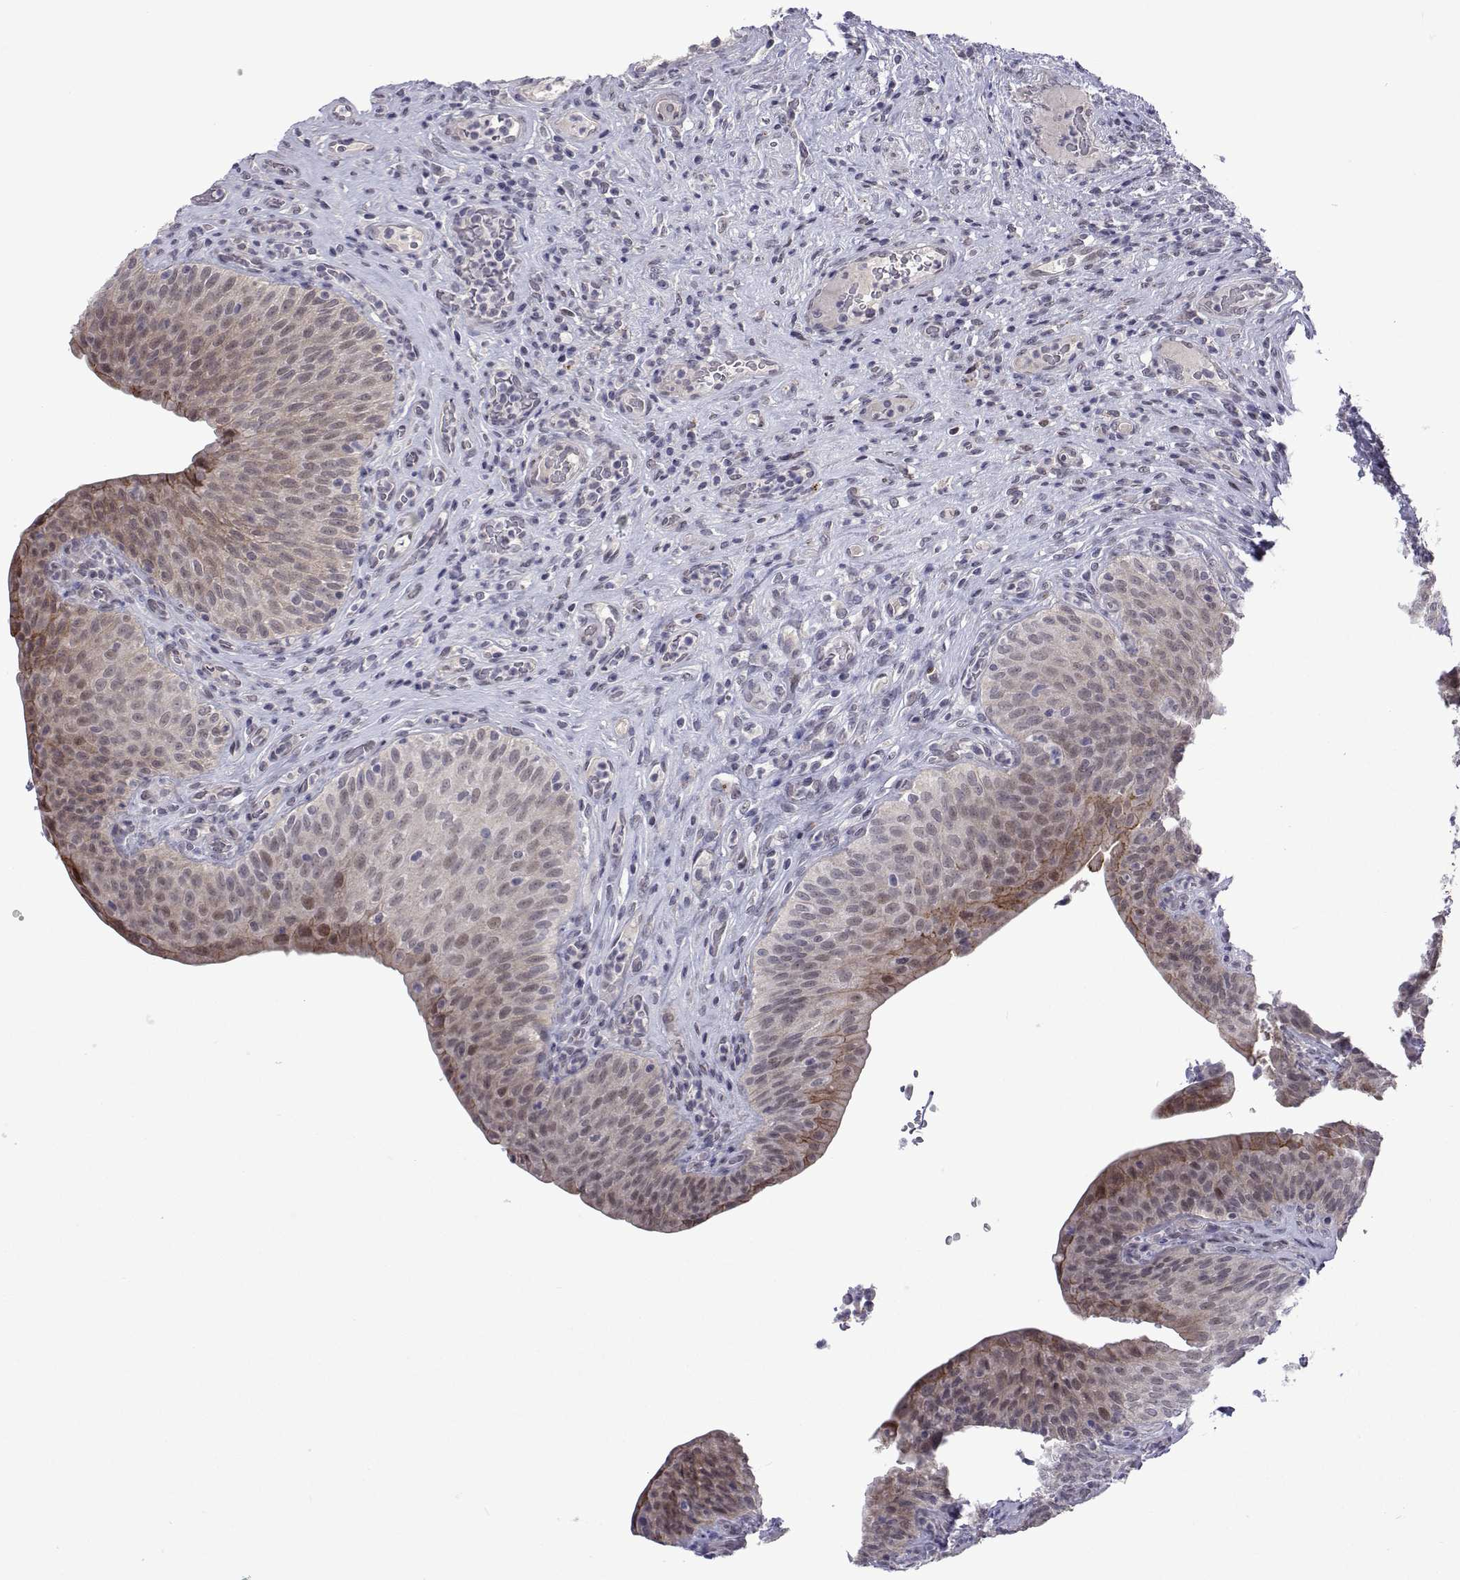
{"staining": {"intensity": "weak", "quantity": "25%-75%", "location": "cytoplasmic/membranous,nuclear"}, "tissue": "urinary bladder", "cell_type": "Urothelial cells", "image_type": "normal", "snomed": [{"axis": "morphology", "description": "Normal tissue, NOS"}, {"axis": "topography", "description": "Urinary bladder"}, {"axis": "topography", "description": "Peripheral nerve tissue"}], "caption": "Immunohistochemistry (IHC) (DAB (3,3'-diaminobenzidine)) staining of normal human urinary bladder exhibits weak cytoplasmic/membranous,nuclear protein expression in about 25%-75% of urothelial cells.", "gene": "EFCAB3", "patient": {"sex": "male", "age": 66}}